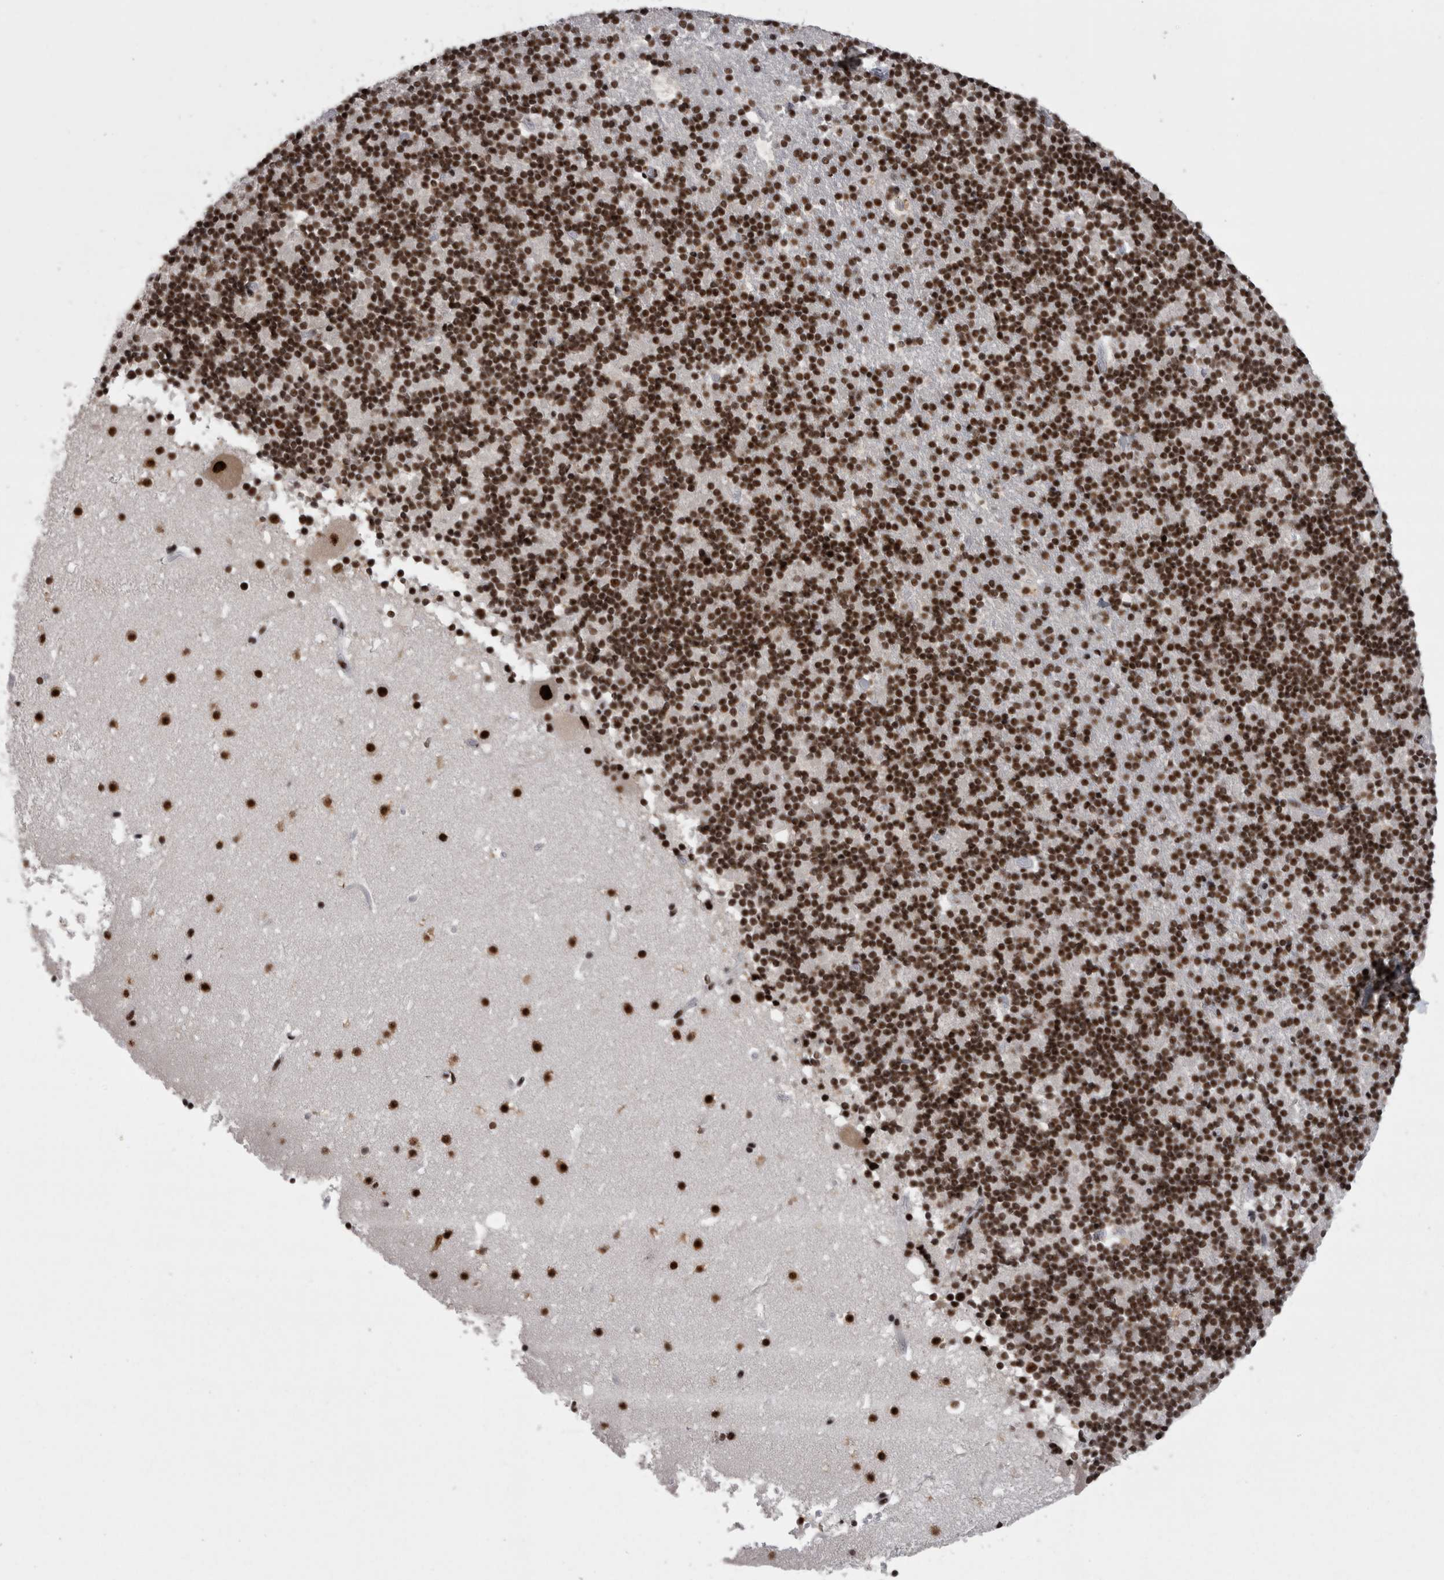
{"staining": {"intensity": "strong", "quantity": ">75%", "location": "nuclear"}, "tissue": "cerebellum", "cell_type": "Cells in granular layer", "image_type": "normal", "snomed": [{"axis": "morphology", "description": "Normal tissue, NOS"}, {"axis": "topography", "description": "Cerebellum"}], "caption": "Protein expression analysis of benign human cerebellum reveals strong nuclear staining in about >75% of cells in granular layer. (IHC, brightfield microscopy, high magnification).", "gene": "SNRNP40", "patient": {"sex": "male", "age": 57}}